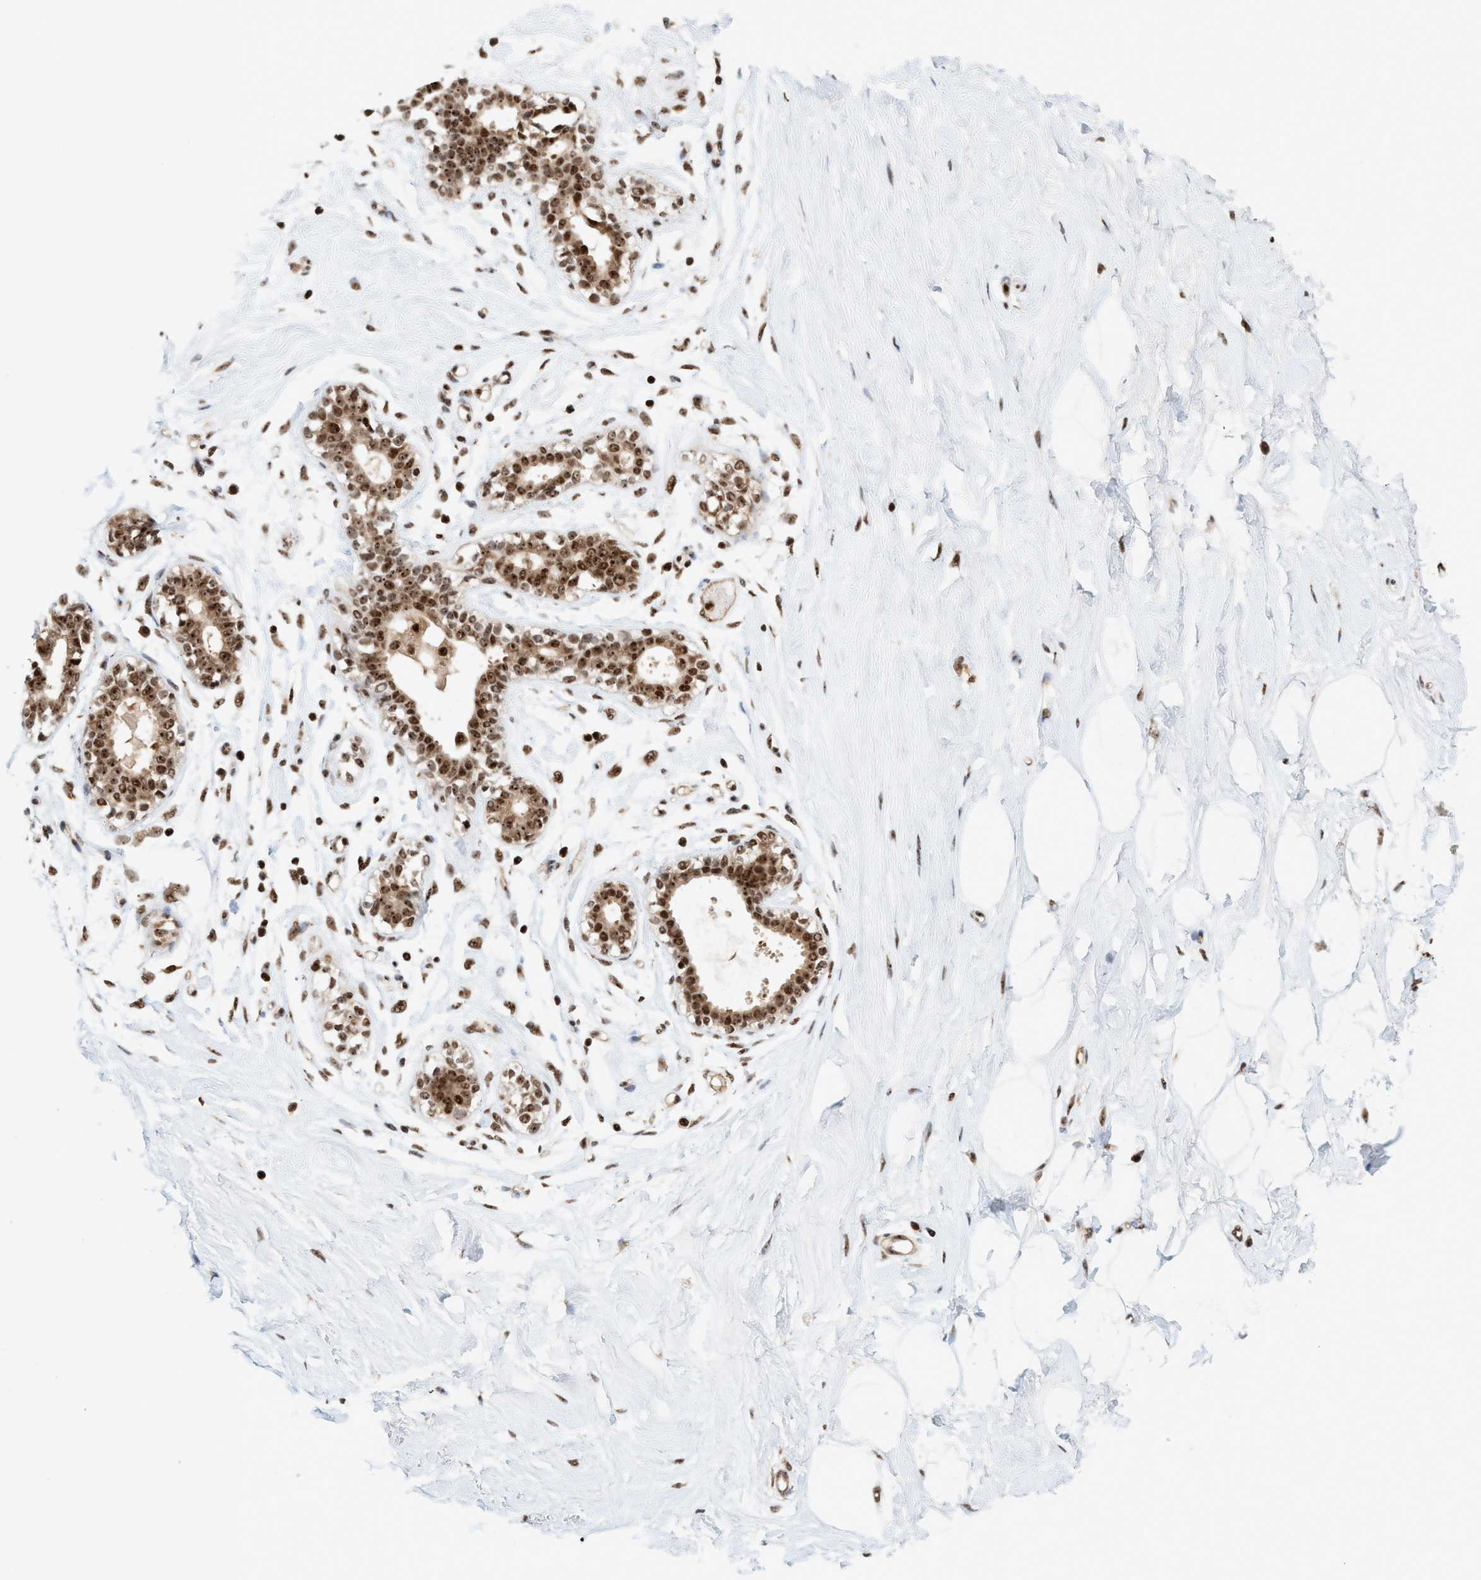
{"staining": {"intensity": "moderate", "quantity": ">75%", "location": "nuclear"}, "tissue": "breast", "cell_type": "Adipocytes", "image_type": "normal", "snomed": [{"axis": "morphology", "description": "Normal tissue, NOS"}, {"axis": "topography", "description": "Breast"}], "caption": "Protein positivity by immunohistochemistry exhibits moderate nuclear positivity in about >75% of adipocytes in benign breast.", "gene": "SMCR8", "patient": {"sex": "female", "age": 23}}